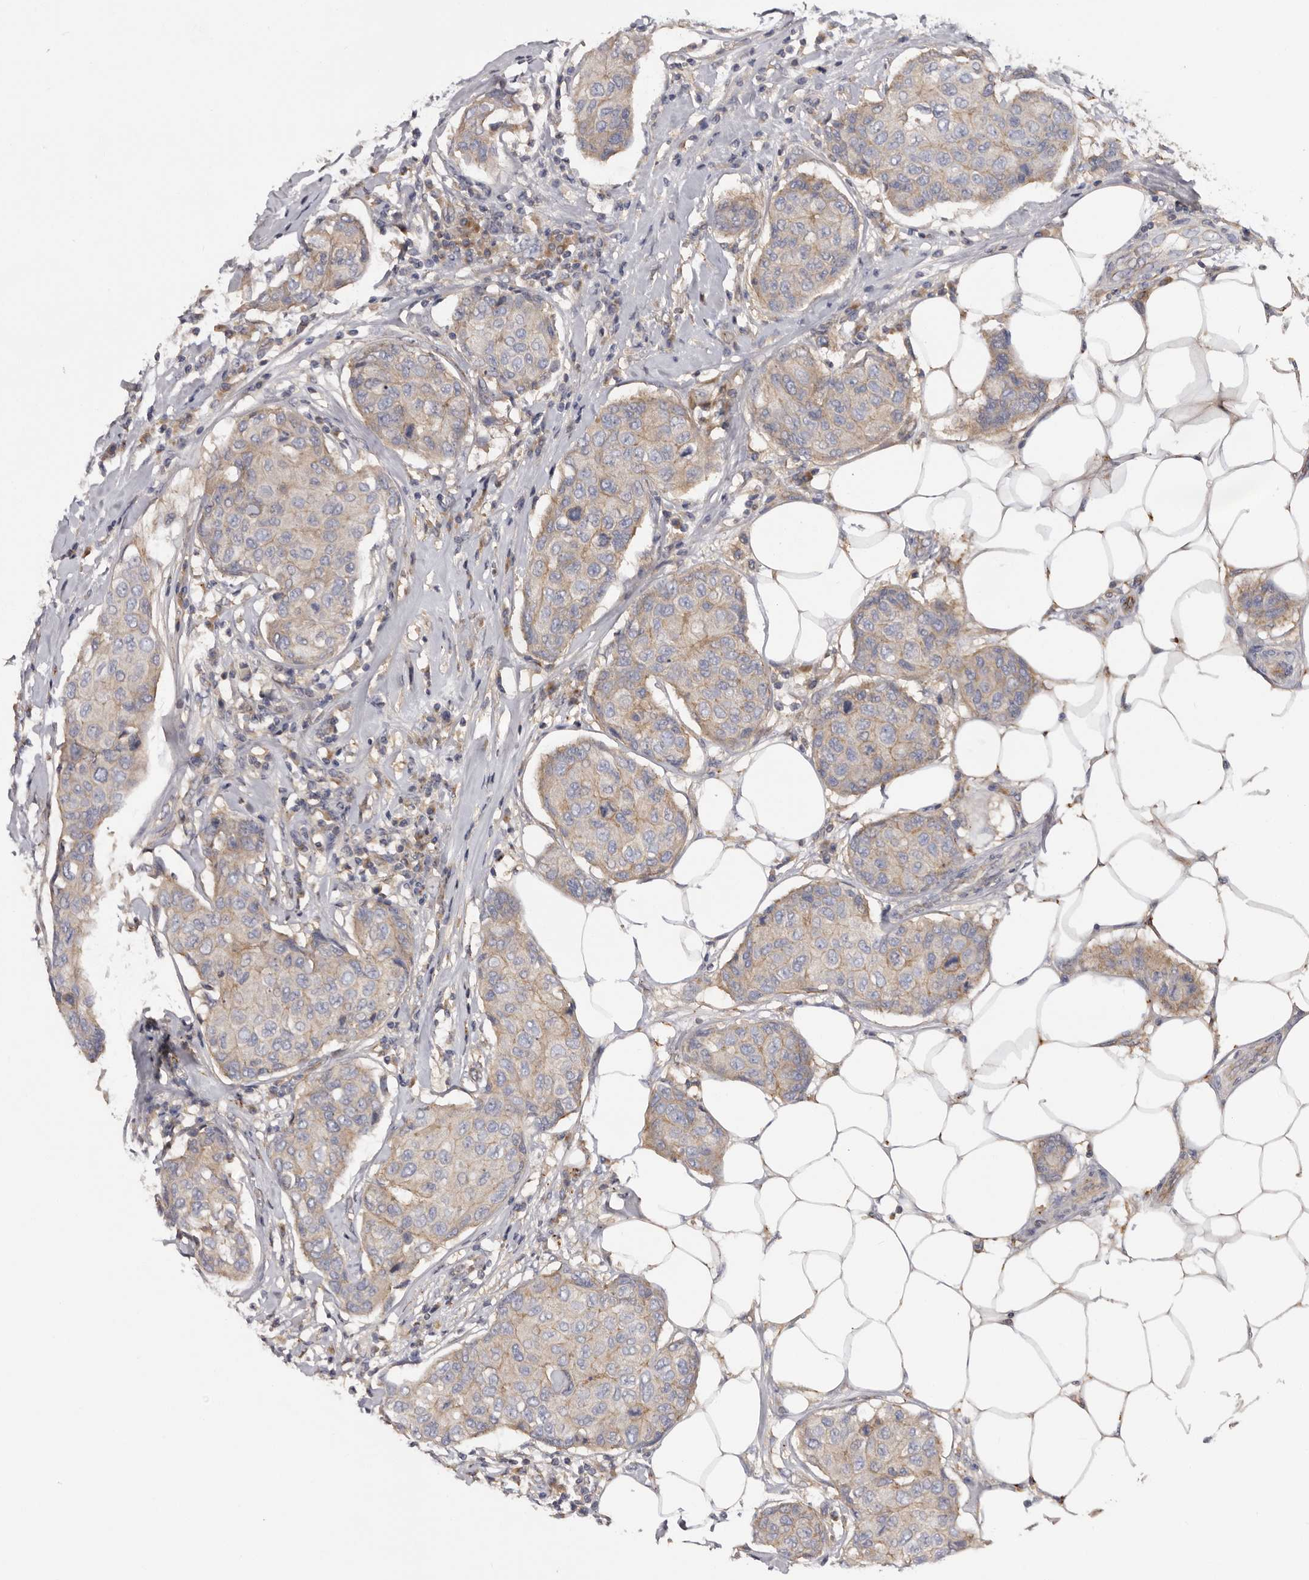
{"staining": {"intensity": "weak", "quantity": "<25%", "location": "cytoplasmic/membranous"}, "tissue": "breast cancer", "cell_type": "Tumor cells", "image_type": "cancer", "snomed": [{"axis": "morphology", "description": "Duct carcinoma"}, {"axis": "topography", "description": "Breast"}], "caption": "Tumor cells show no significant protein expression in breast cancer.", "gene": "INKA2", "patient": {"sex": "female", "age": 80}}